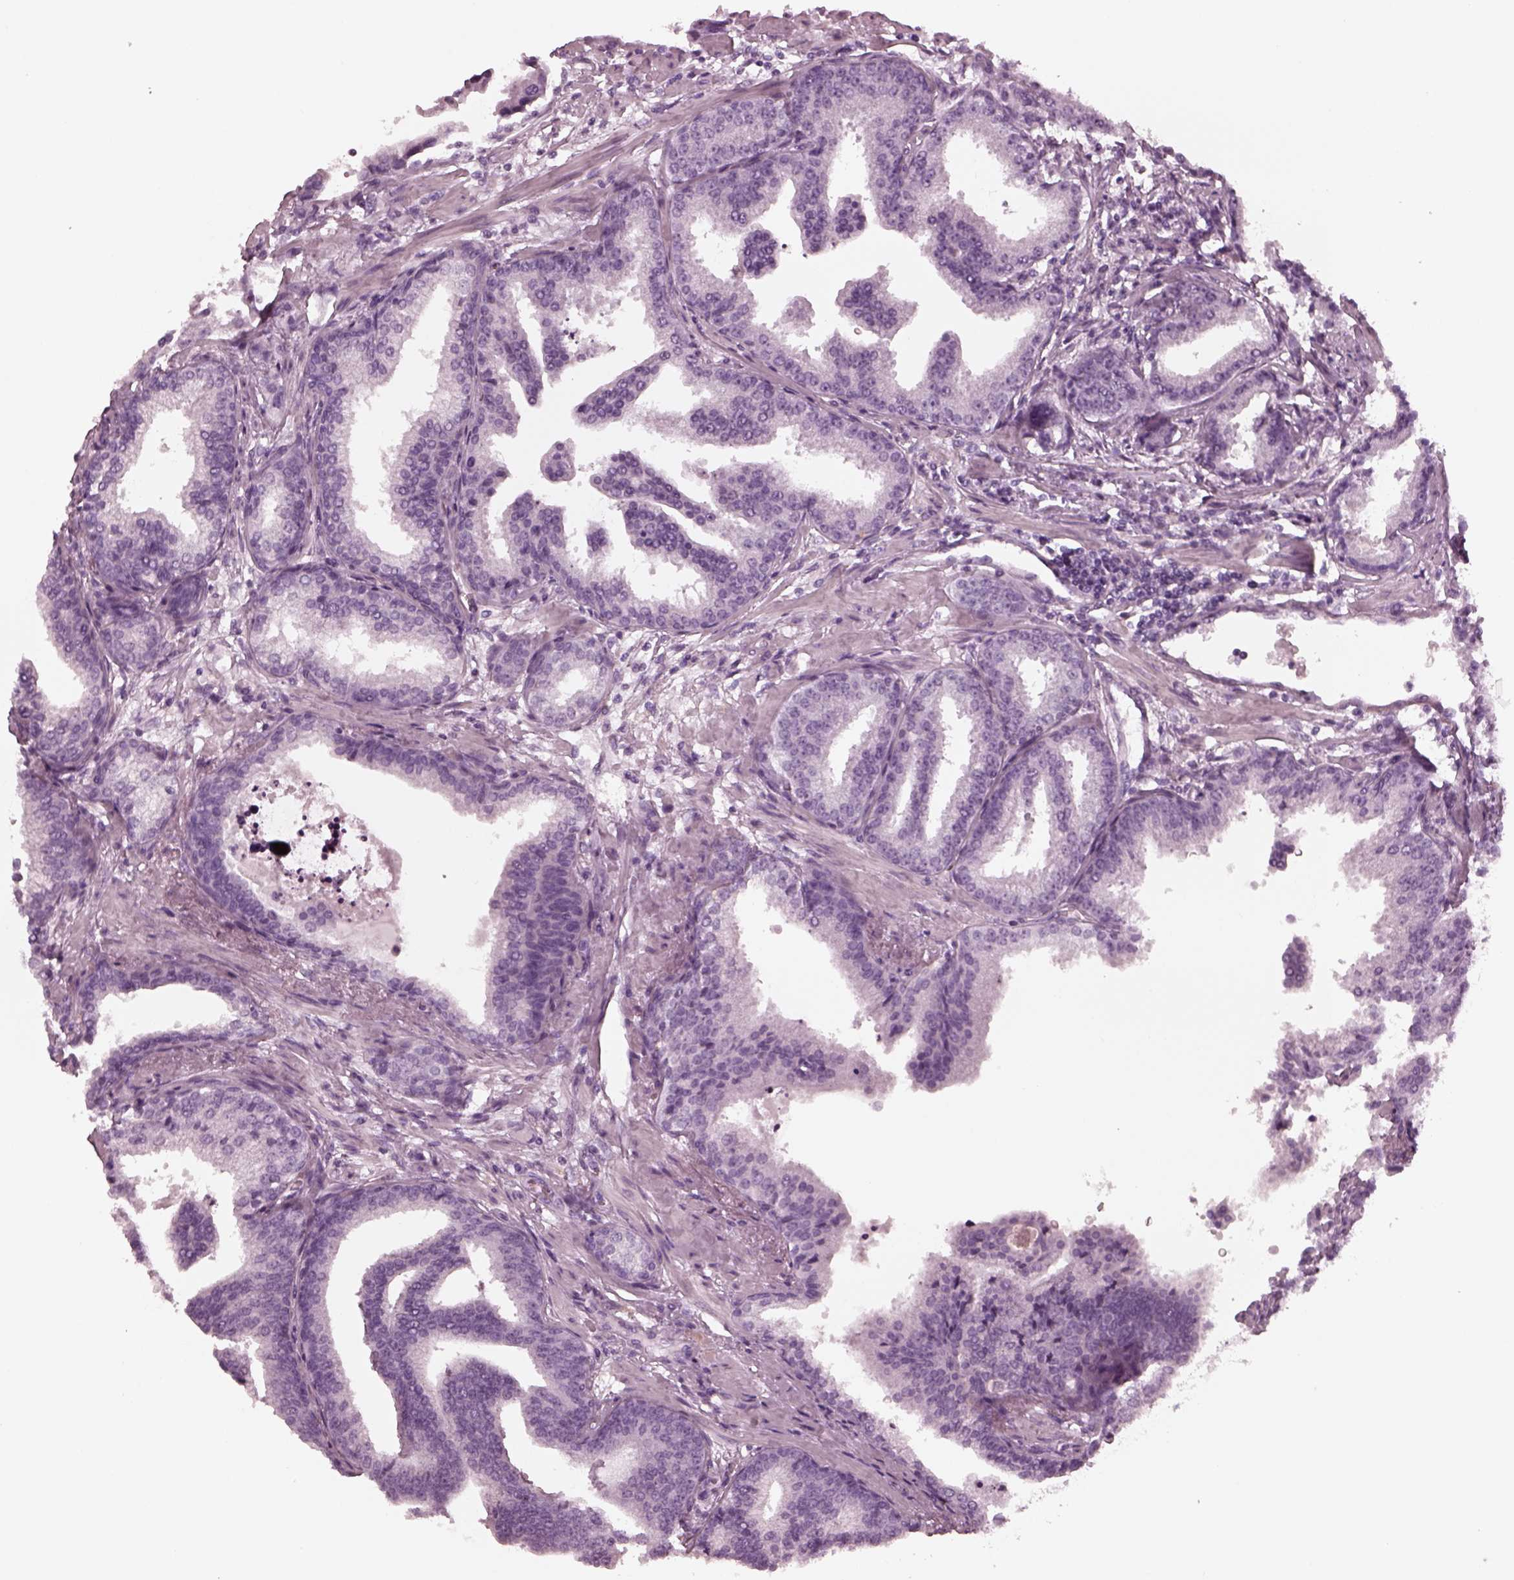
{"staining": {"intensity": "negative", "quantity": "none", "location": "none"}, "tissue": "prostate cancer", "cell_type": "Tumor cells", "image_type": "cancer", "snomed": [{"axis": "morphology", "description": "Adenocarcinoma, NOS"}, {"axis": "topography", "description": "Prostate"}], "caption": "Tumor cells are negative for protein expression in human prostate adenocarcinoma.", "gene": "GRM6", "patient": {"sex": "male", "age": 64}}